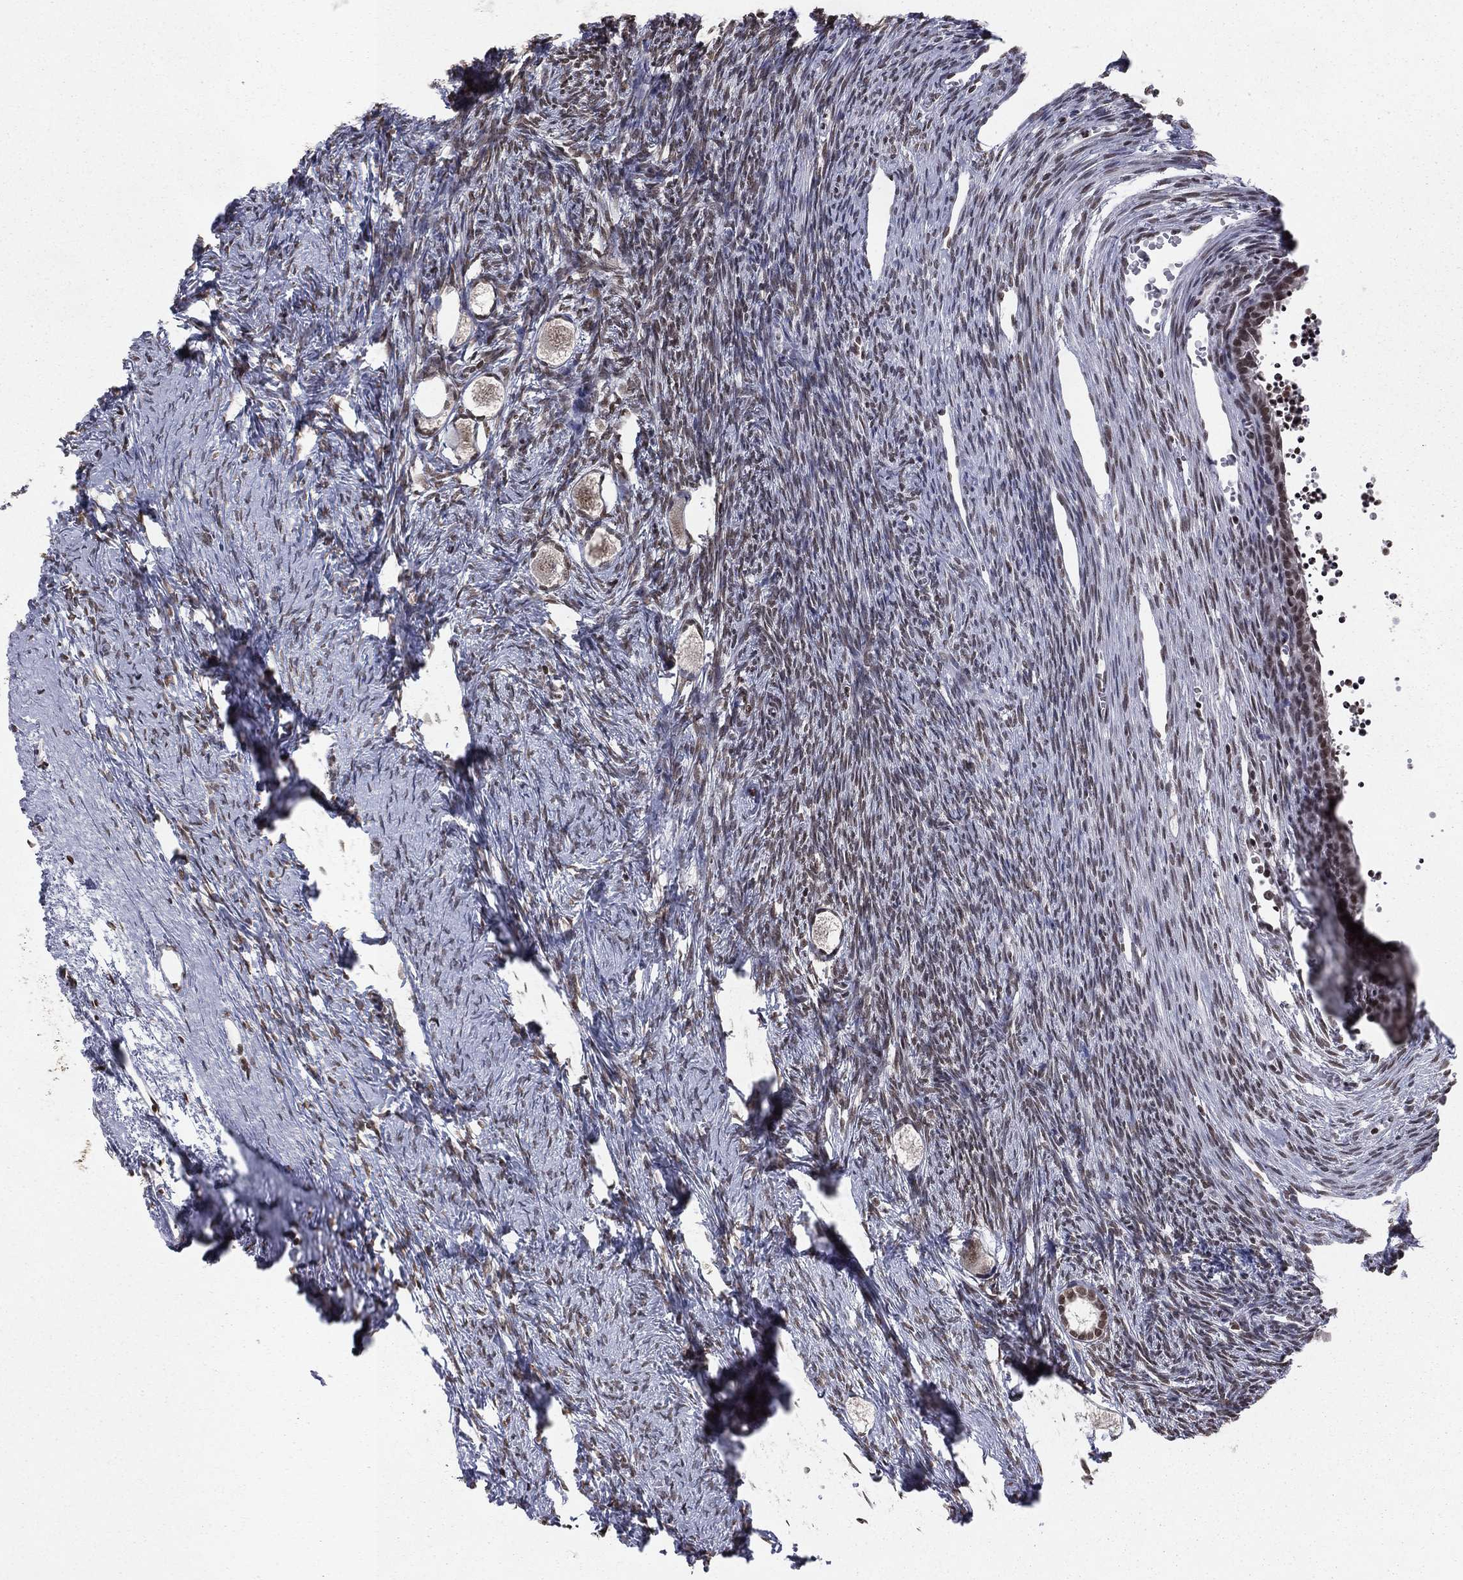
{"staining": {"intensity": "moderate", "quantity": "25%-75%", "location": "nuclear"}, "tissue": "ovary", "cell_type": "Follicle cells", "image_type": "normal", "snomed": [{"axis": "morphology", "description": "Normal tissue, NOS"}, {"axis": "topography", "description": "Ovary"}], "caption": "About 25%-75% of follicle cells in normal ovary show moderate nuclear protein expression as visualized by brown immunohistochemical staining.", "gene": "RFX7", "patient": {"sex": "female", "age": 27}}